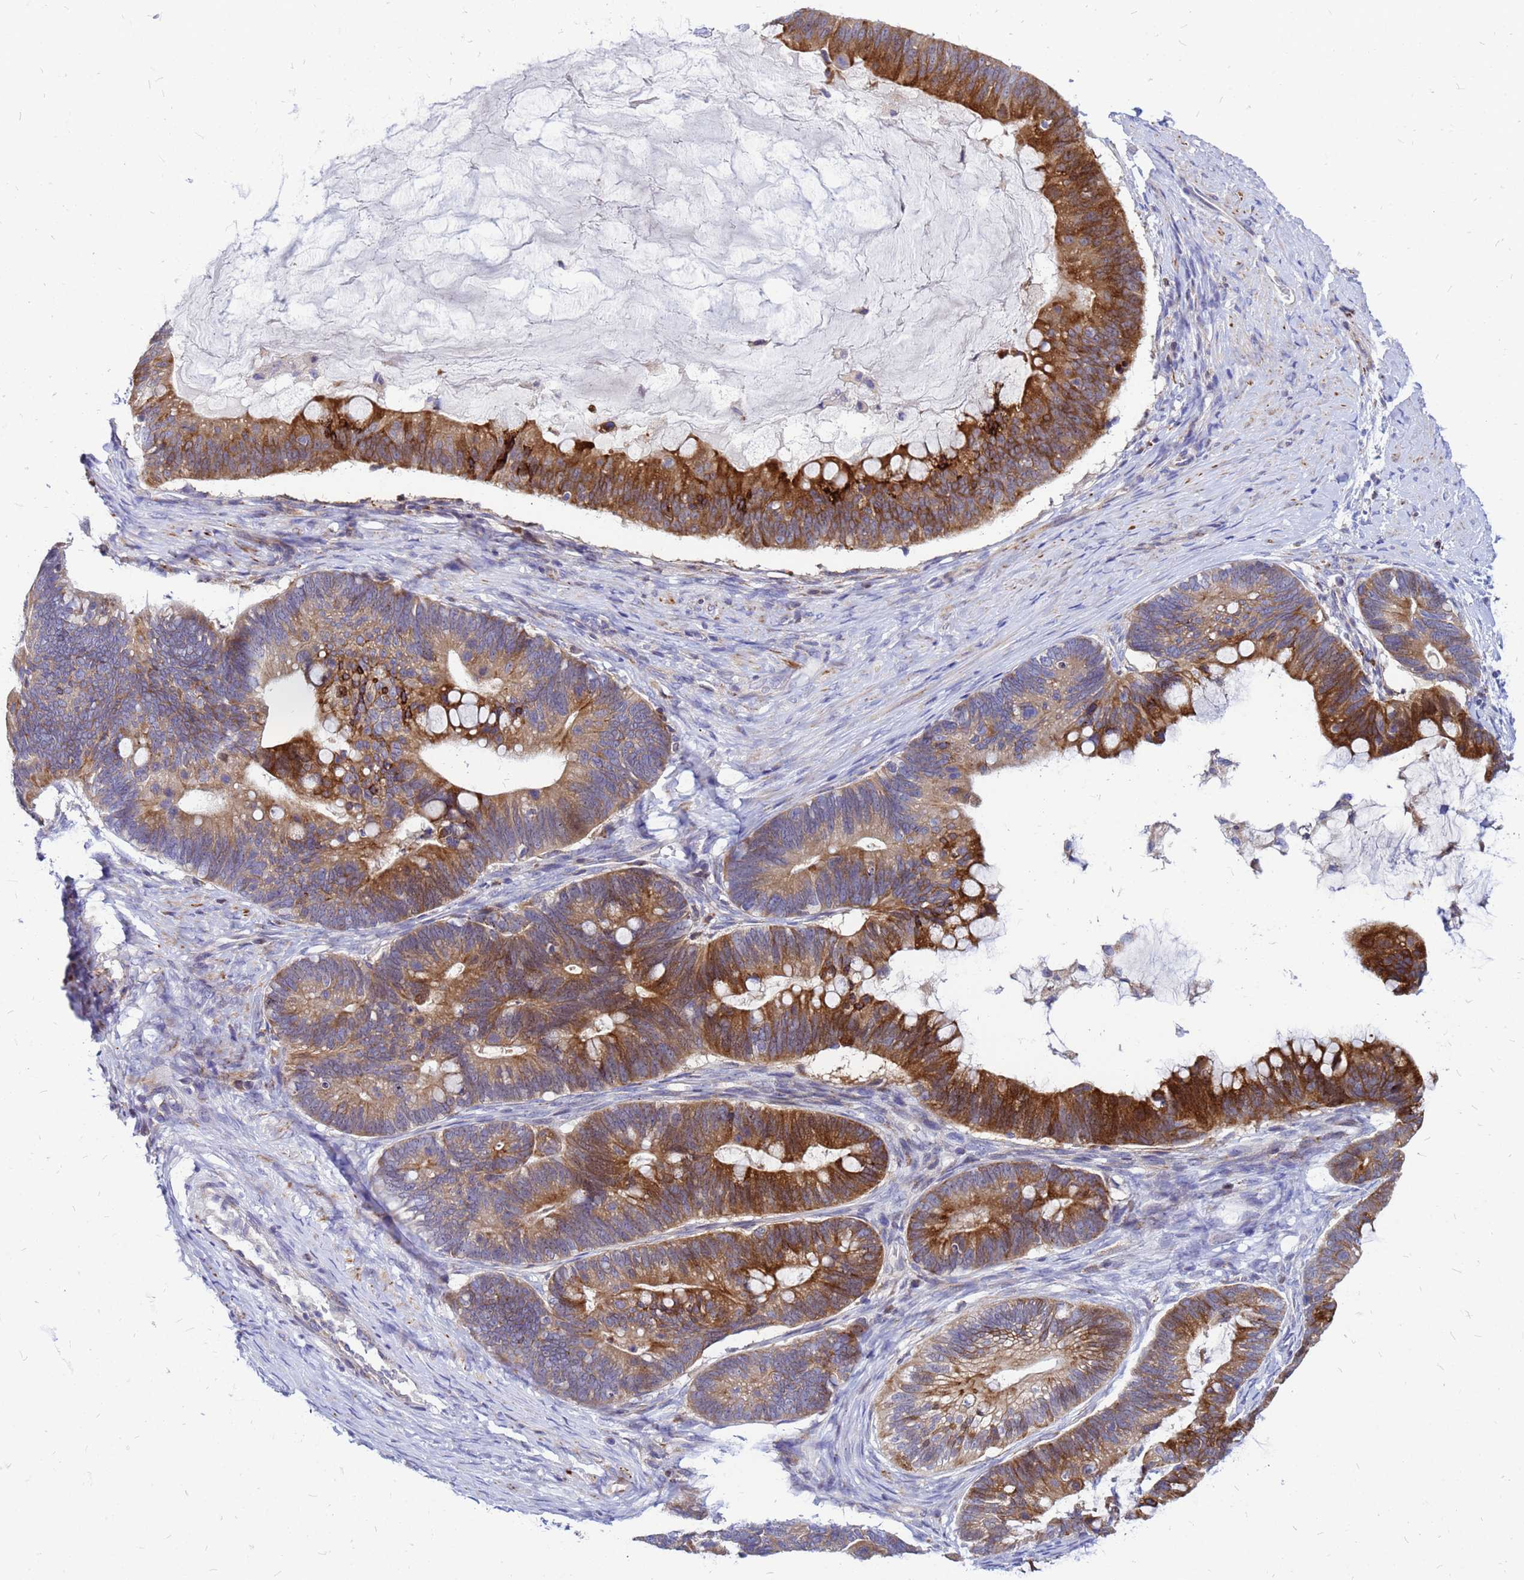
{"staining": {"intensity": "strong", "quantity": ">75%", "location": "cytoplasmic/membranous"}, "tissue": "ovarian cancer", "cell_type": "Tumor cells", "image_type": "cancer", "snomed": [{"axis": "morphology", "description": "Cystadenocarcinoma, mucinous, NOS"}, {"axis": "topography", "description": "Ovary"}], "caption": "Ovarian cancer (mucinous cystadenocarcinoma) tissue displays strong cytoplasmic/membranous staining in about >75% of tumor cells, visualized by immunohistochemistry.", "gene": "FHIP1A", "patient": {"sex": "female", "age": 61}}